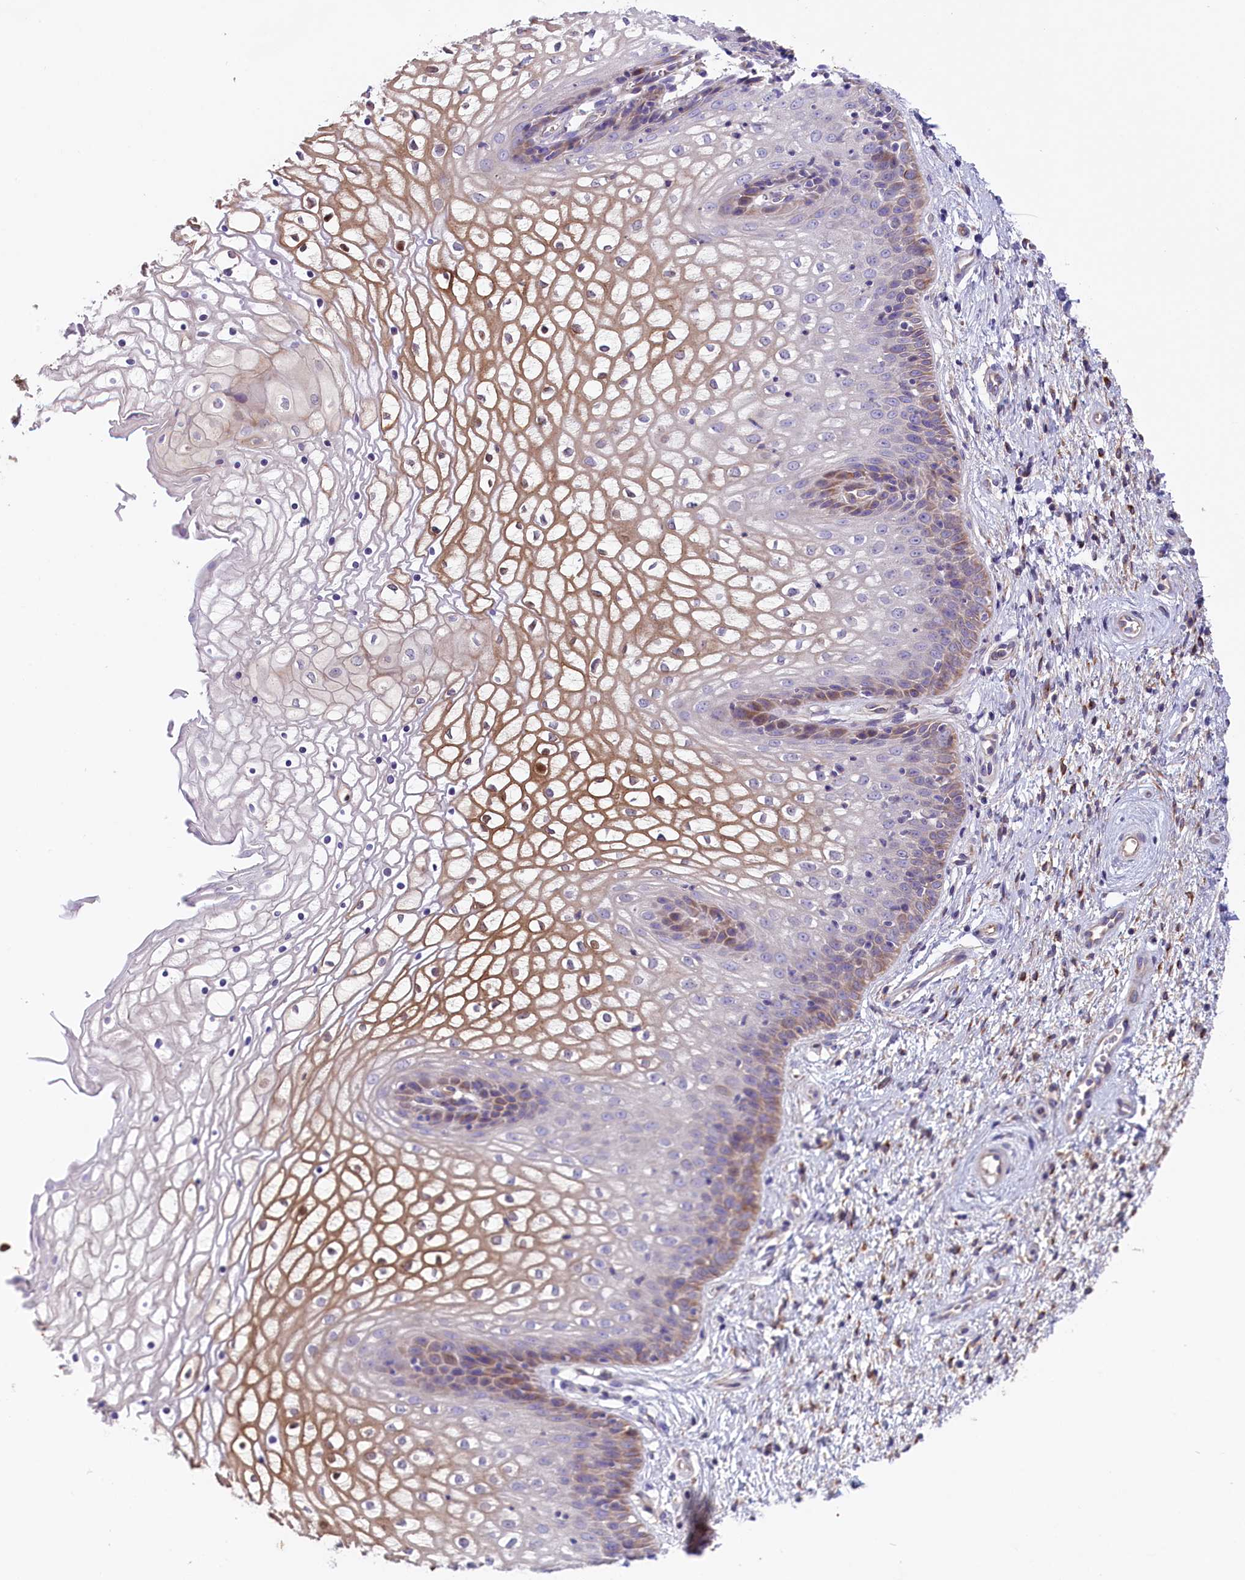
{"staining": {"intensity": "moderate", "quantity": "25%-75%", "location": "cytoplasmic/membranous"}, "tissue": "vagina", "cell_type": "Squamous epithelial cells", "image_type": "normal", "snomed": [{"axis": "morphology", "description": "Normal tissue, NOS"}, {"axis": "topography", "description": "Vagina"}], "caption": "Vagina was stained to show a protein in brown. There is medium levels of moderate cytoplasmic/membranous expression in approximately 25%-75% of squamous epithelial cells. The staining was performed using DAB (3,3'-diaminobenzidine) to visualize the protein expression in brown, while the nuclei were stained in blue with hematoxylin (Magnification: 20x).", "gene": "CD99L2", "patient": {"sex": "female", "age": 34}}